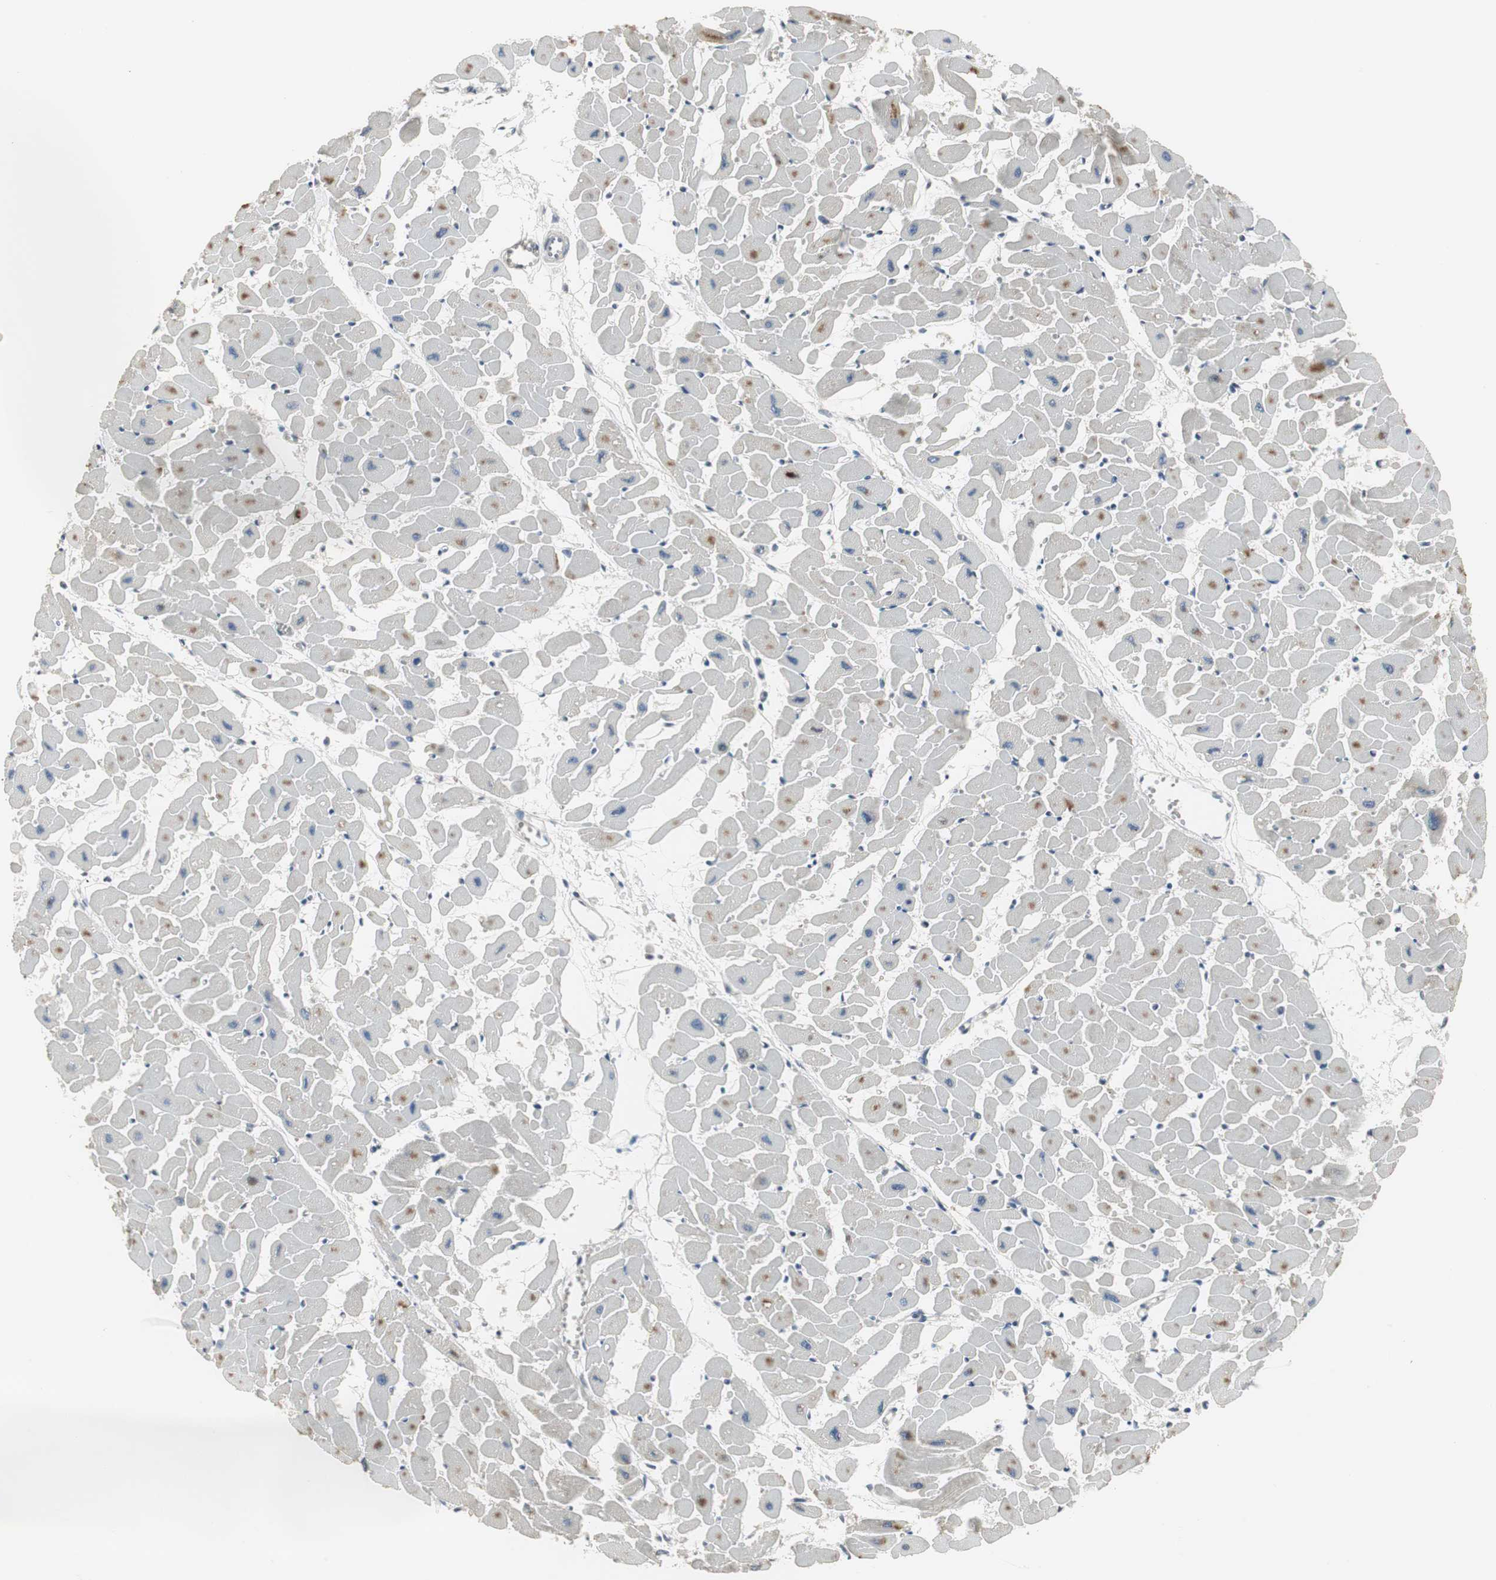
{"staining": {"intensity": "moderate", "quantity": "25%-75%", "location": "cytoplasmic/membranous"}, "tissue": "heart muscle", "cell_type": "Cardiomyocytes", "image_type": "normal", "snomed": [{"axis": "morphology", "description": "Normal tissue, NOS"}, {"axis": "topography", "description": "Heart"}], "caption": "This image reveals immunohistochemistry staining of unremarkable human heart muscle, with medium moderate cytoplasmic/membranous staining in about 25%-75% of cardiomyocytes.", "gene": "CCT5", "patient": {"sex": "female", "age": 19}}